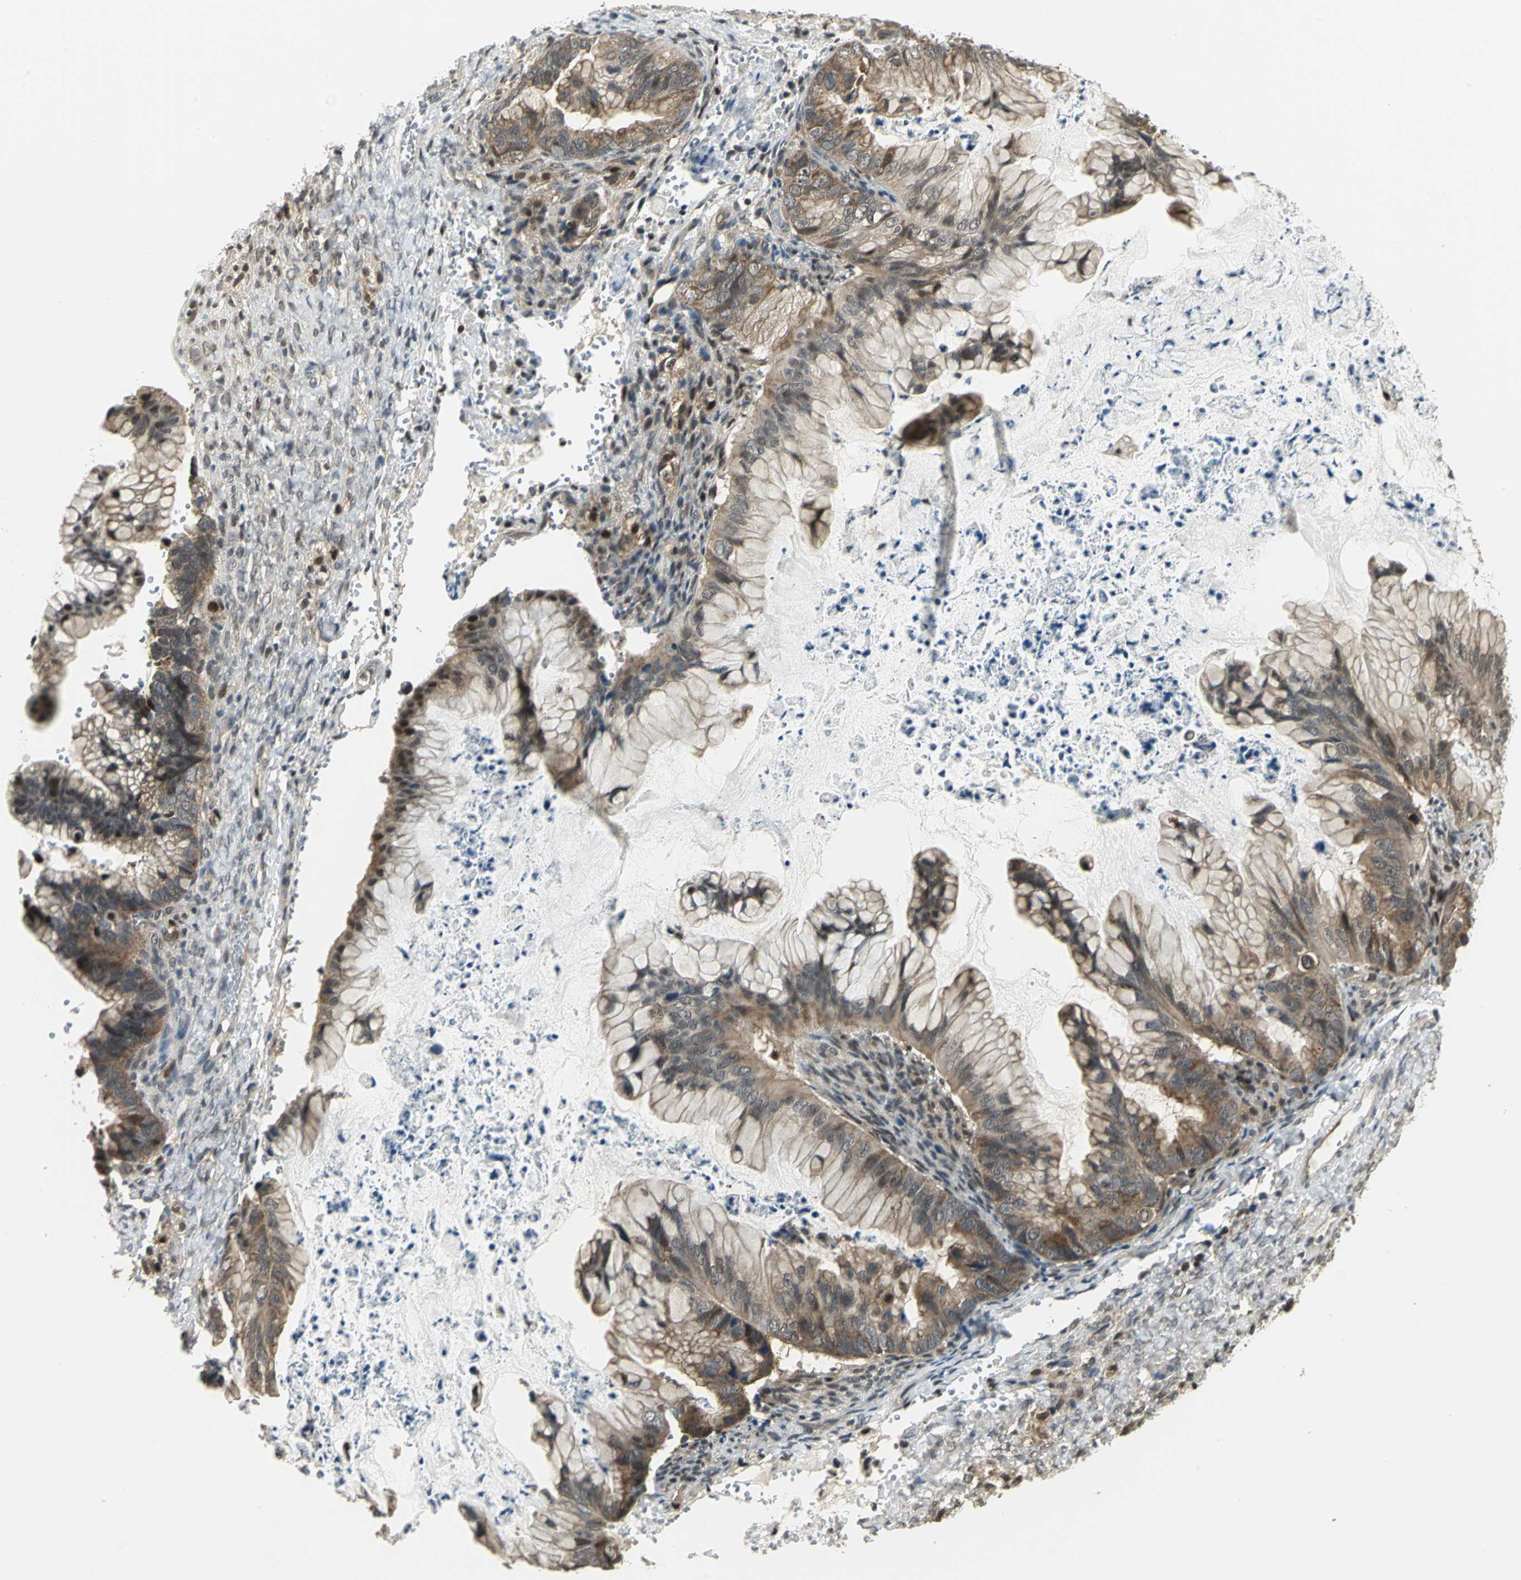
{"staining": {"intensity": "moderate", "quantity": ">75%", "location": "cytoplasmic/membranous"}, "tissue": "ovarian cancer", "cell_type": "Tumor cells", "image_type": "cancer", "snomed": [{"axis": "morphology", "description": "Cystadenocarcinoma, mucinous, NOS"}, {"axis": "topography", "description": "Ovary"}], "caption": "Moderate cytoplasmic/membranous staining is seen in approximately >75% of tumor cells in ovarian cancer (mucinous cystadenocarcinoma).", "gene": "PSMC4", "patient": {"sex": "female", "age": 36}}